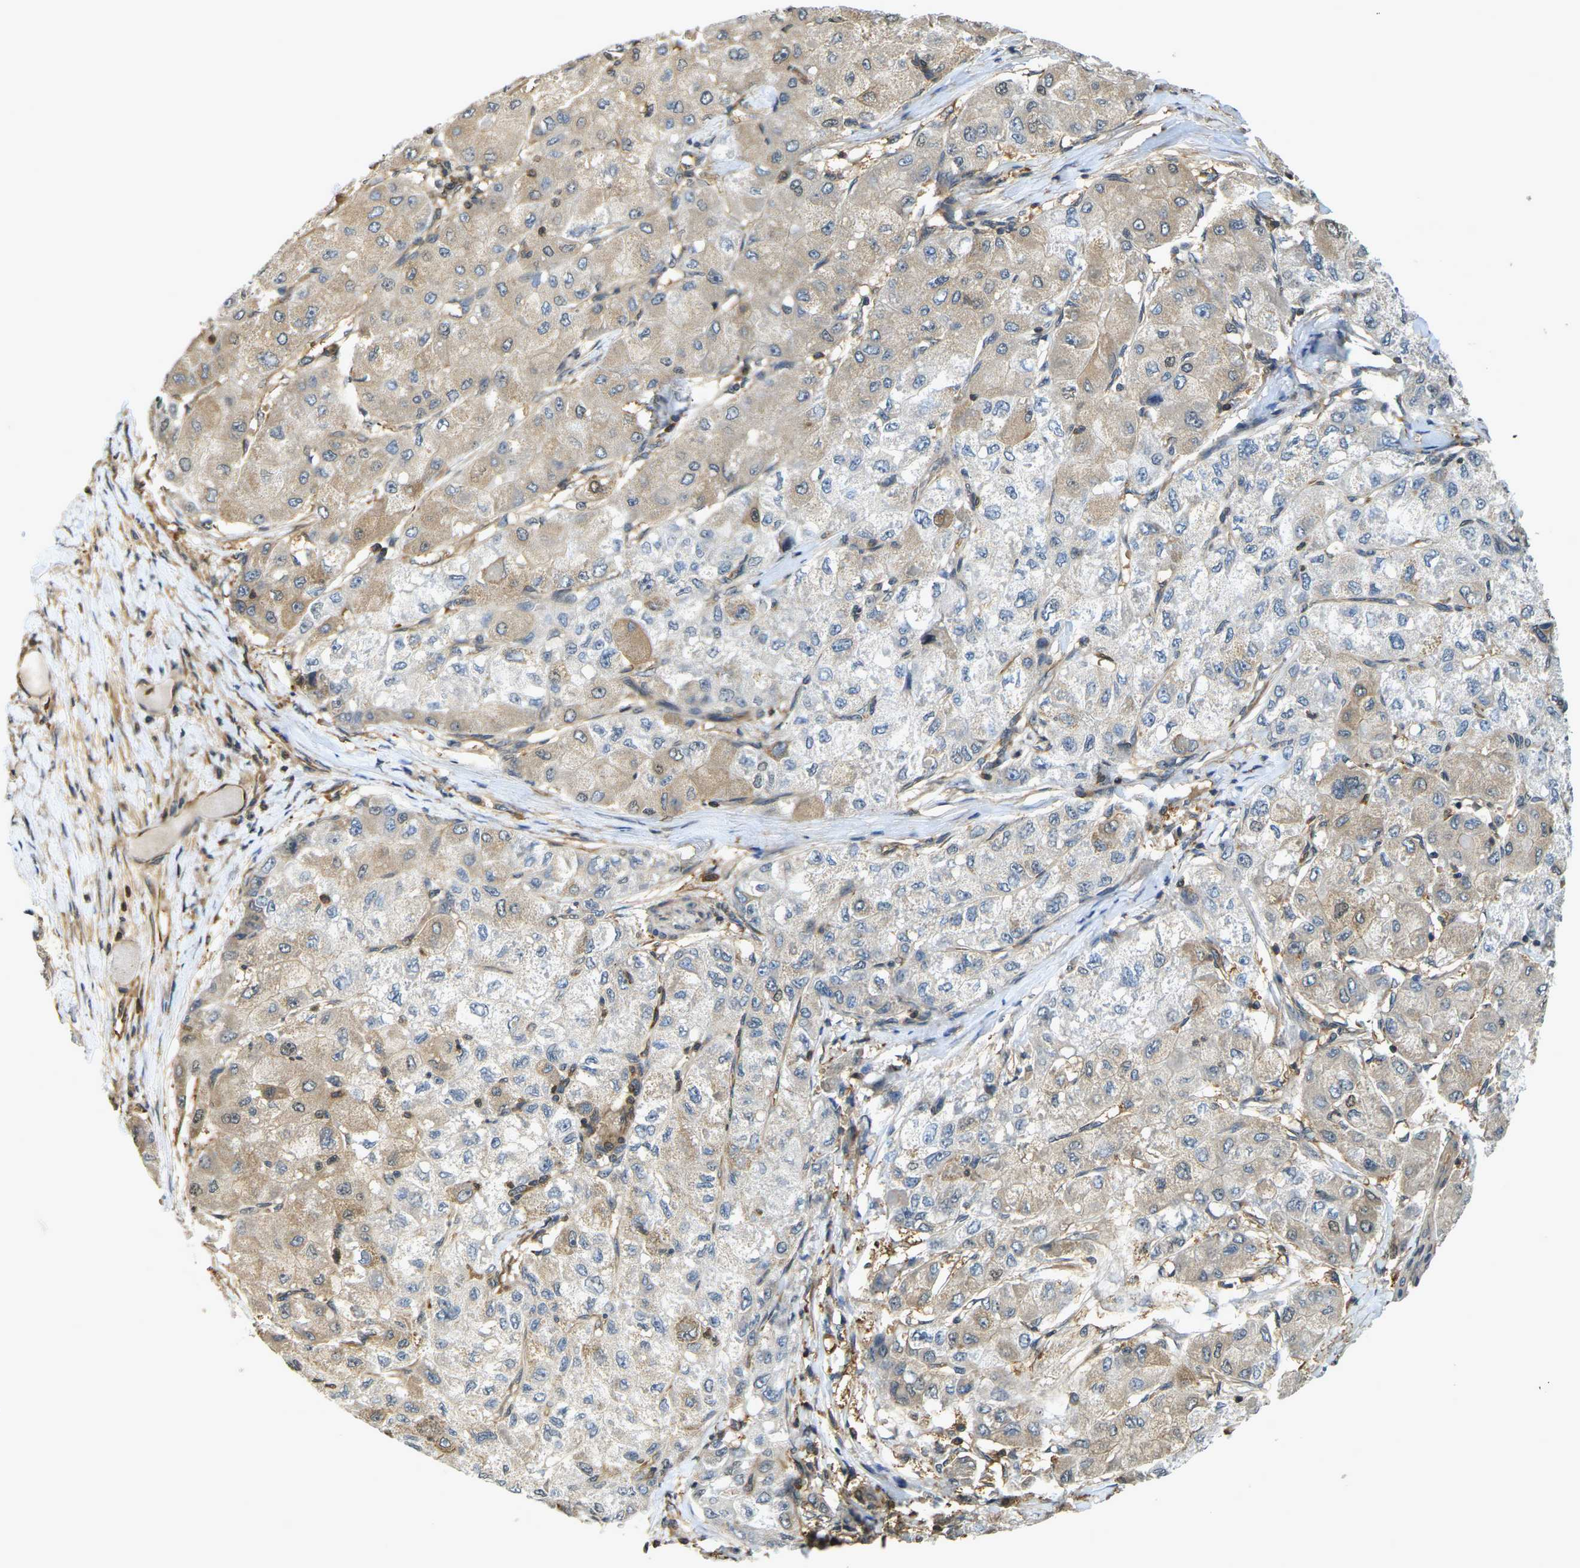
{"staining": {"intensity": "weak", "quantity": "25%-75%", "location": "cytoplasmic/membranous"}, "tissue": "liver cancer", "cell_type": "Tumor cells", "image_type": "cancer", "snomed": [{"axis": "morphology", "description": "Carcinoma, Hepatocellular, NOS"}, {"axis": "topography", "description": "Liver"}], "caption": "Human liver hepatocellular carcinoma stained with a protein marker exhibits weak staining in tumor cells.", "gene": "CAST", "patient": {"sex": "male", "age": 80}}